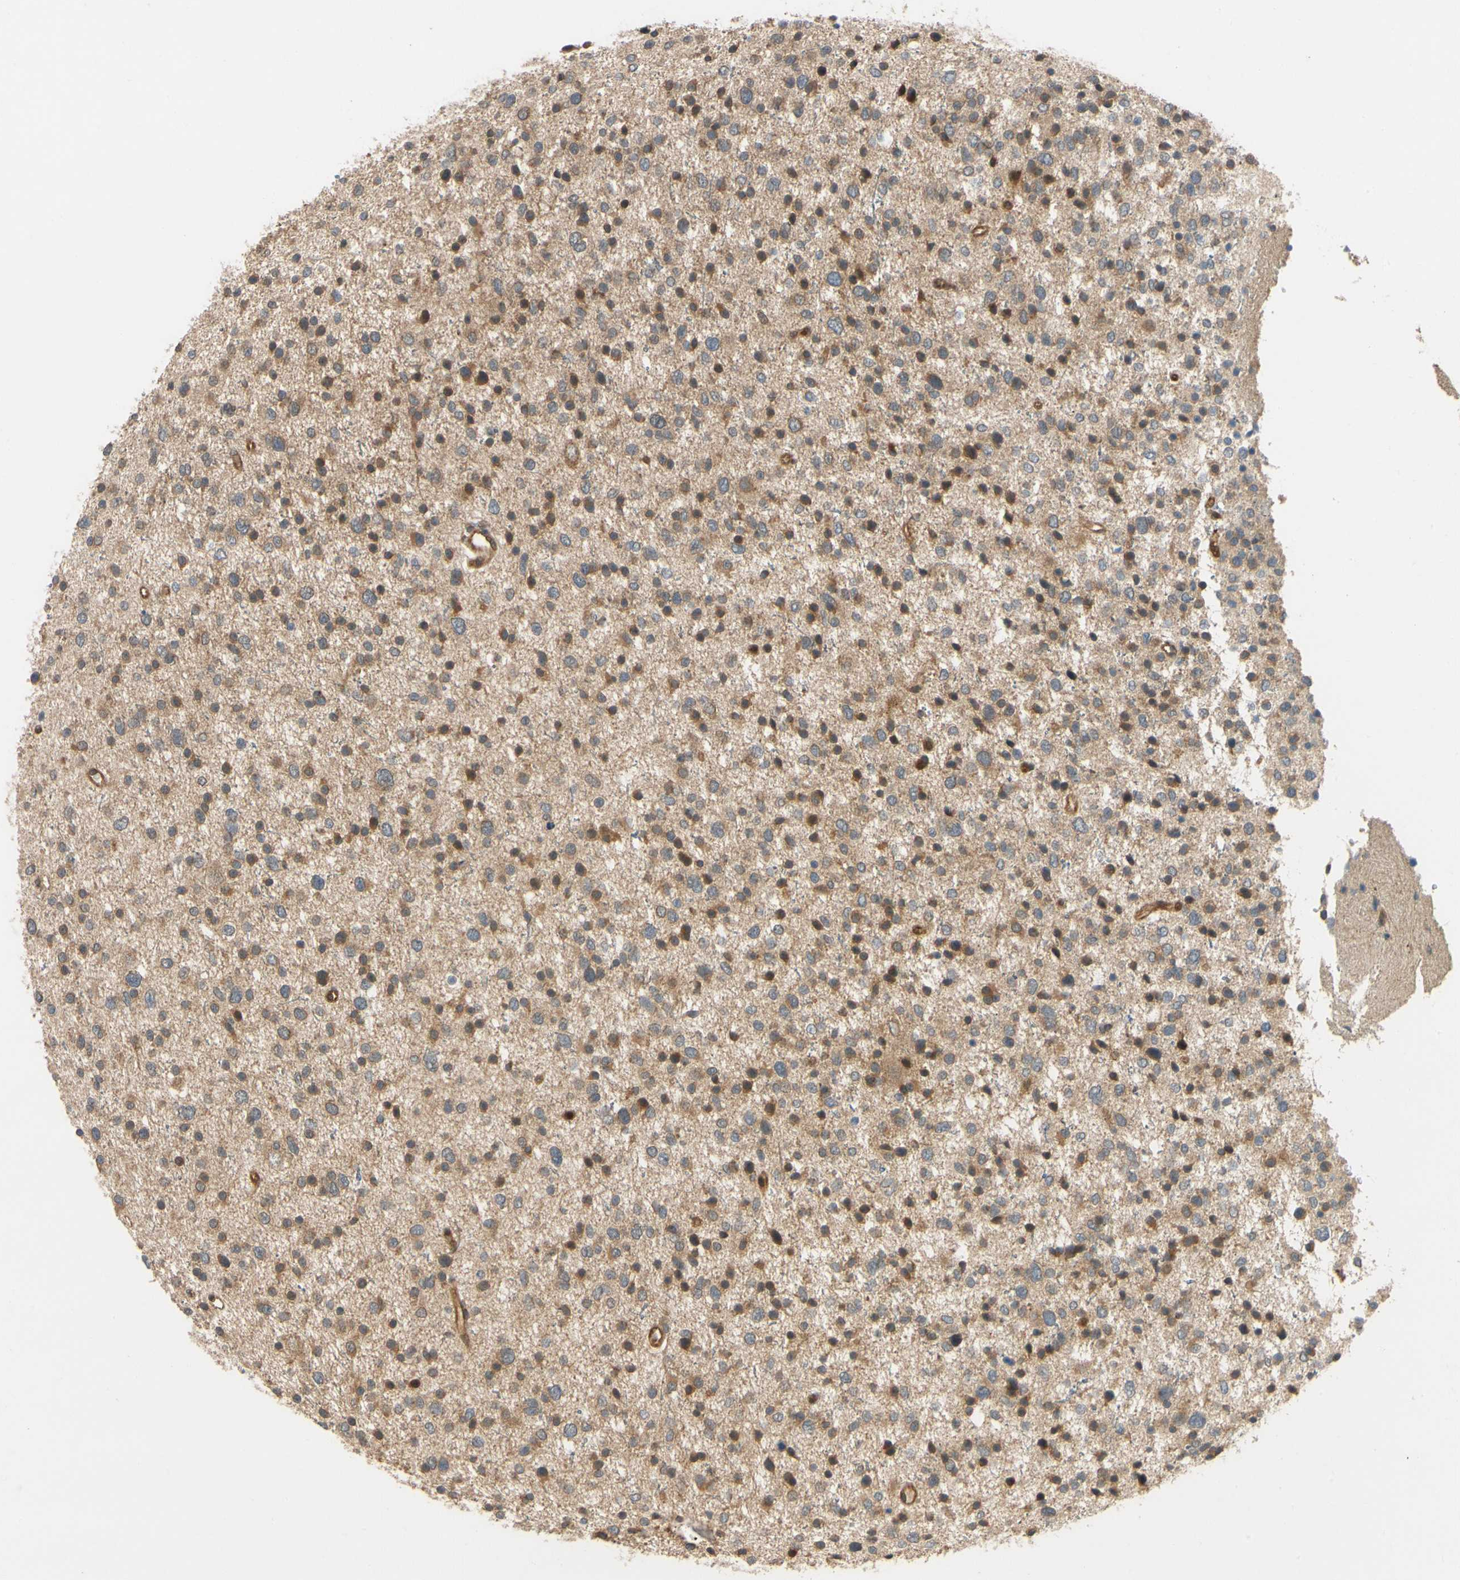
{"staining": {"intensity": "moderate", "quantity": ">75%", "location": "cytoplasmic/membranous"}, "tissue": "glioma", "cell_type": "Tumor cells", "image_type": "cancer", "snomed": [{"axis": "morphology", "description": "Glioma, malignant, Low grade"}, {"axis": "topography", "description": "Brain"}], "caption": "Immunohistochemistry (IHC) (DAB) staining of human glioma reveals moderate cytoplasmic/membranous protein expression in about >75% of tumor cells.", "gene": "TDRP", "patient": {"sex": "female", "age": 37}}